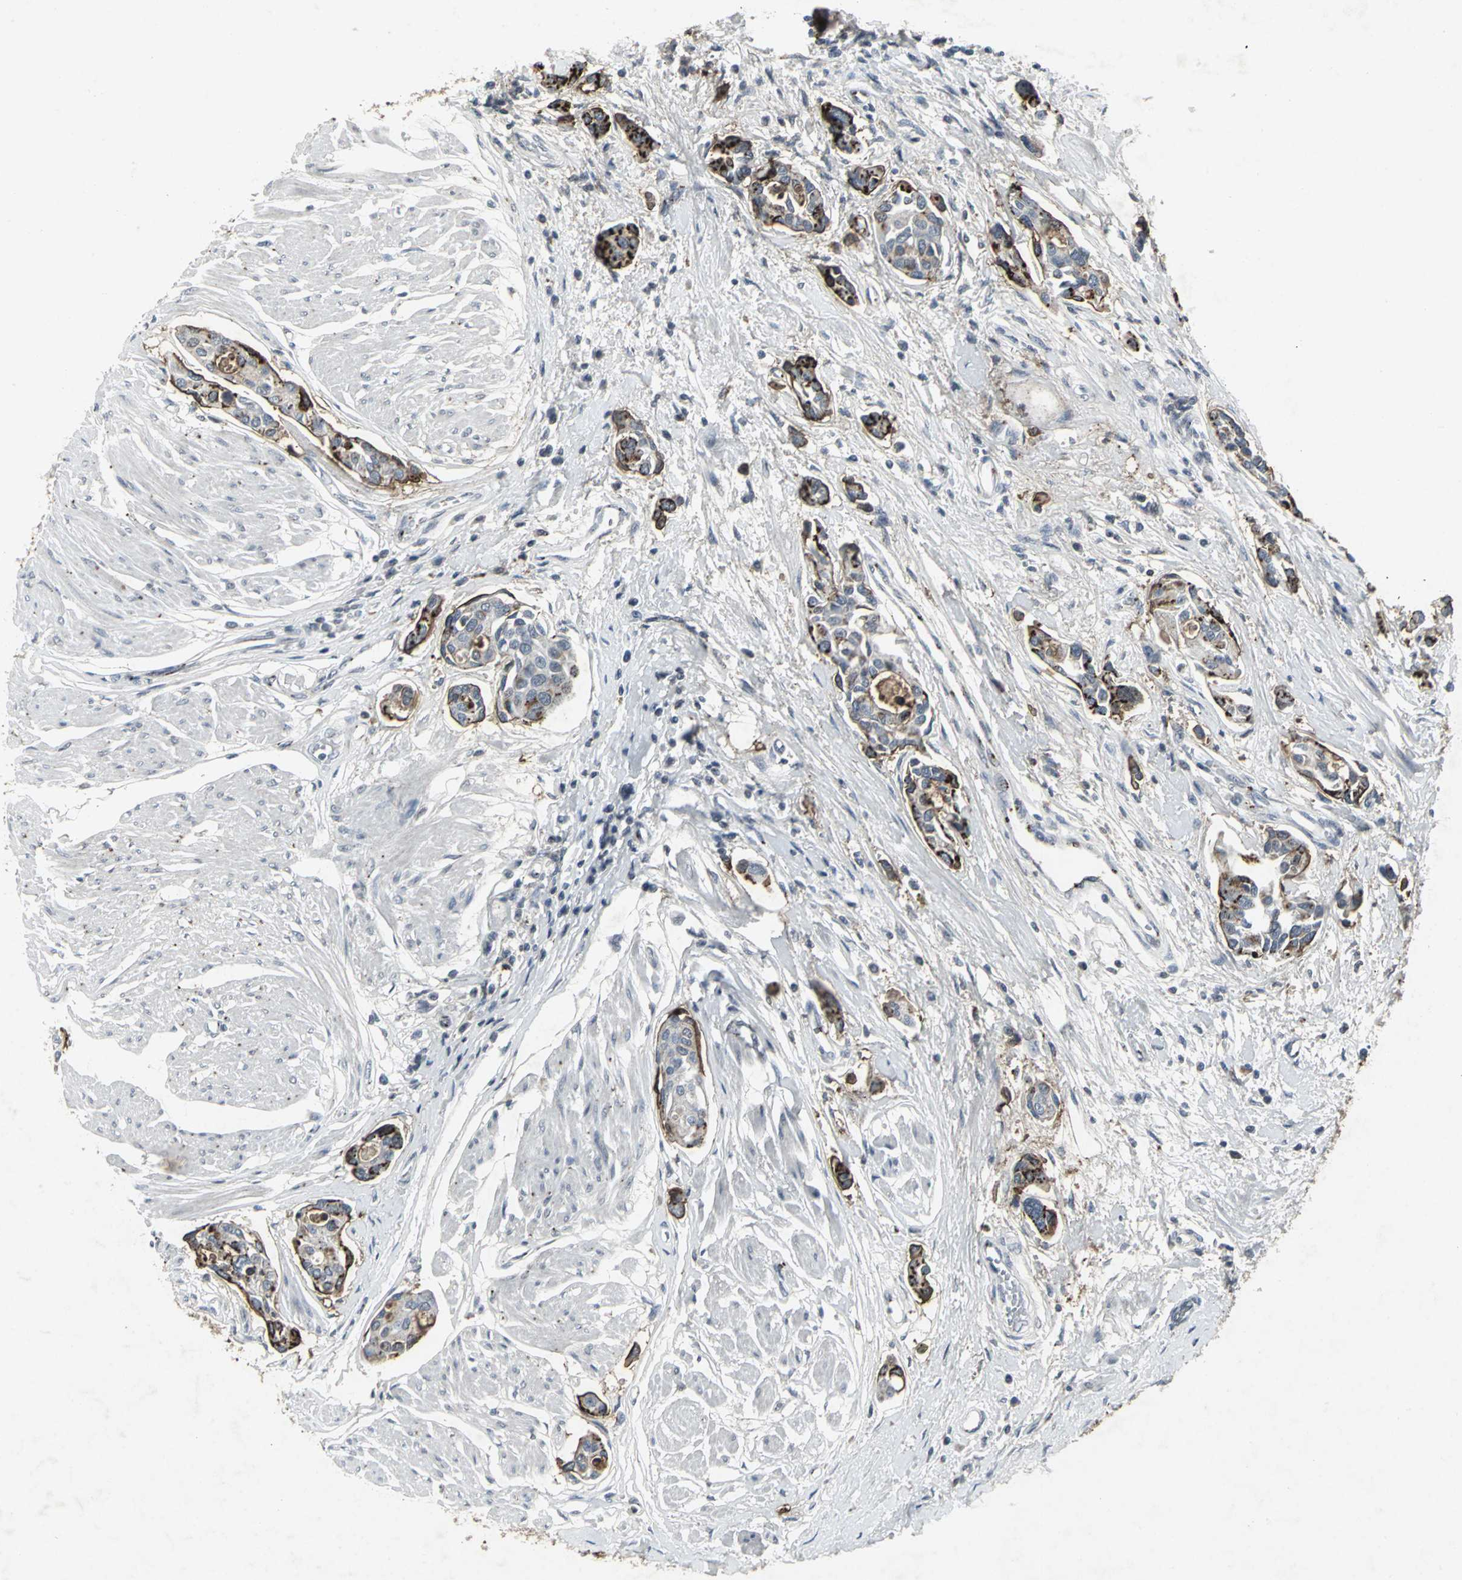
{"staining": {"intensity": "strong", "quantity": "25%-75%", "location": "cytoplasmic/membranous"}, "tissue": "urothelial cancer", "cell_type": "Tumor cells", "image_type": "cancer", "snomed": [{"axis": "morphology", "description": "Urothelial carcinoma, High grade"}, {"axis": "topography", "description": "Urinary bladder"}], "caption": "The immunohistochemical stain shows strong cytoplasmic/membranous positivity in tumor cells of urothelial carcinoma (high-grade) tissue. (DAB = brown stain, brightfield microscopy at high magnification).", "gene": "BMP4", "patient": {"sex": "male", "age": 78}}